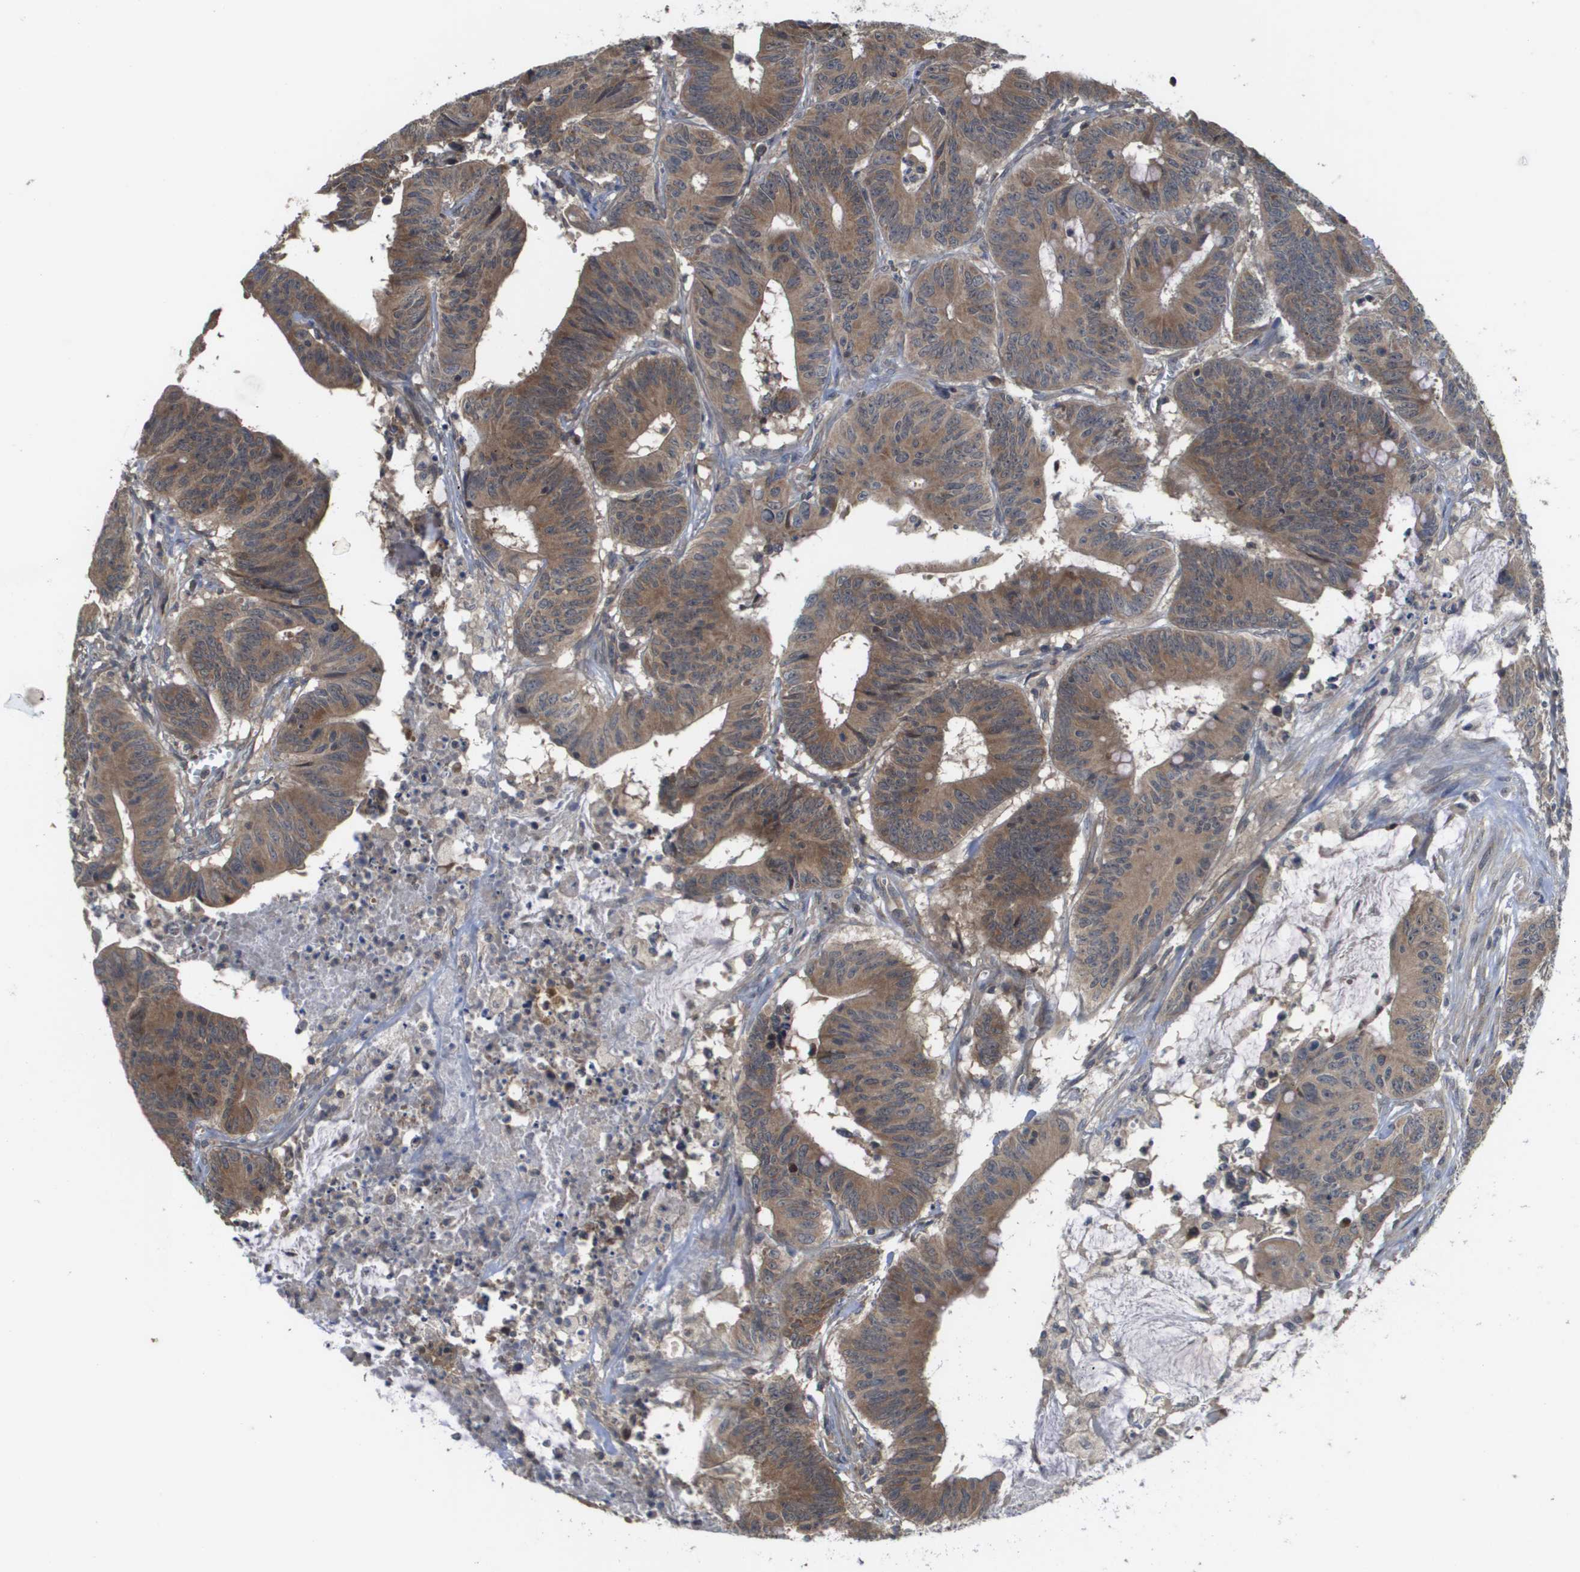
{"staining": {"intensity": "moderate", "quantity": ">75%", "location": "cytoplasmic/membranous"}, "tissue": "colorectal cancer", "cell_type": "Tumor cells", "image_type": "cancer", "snomed": [{"axis": "morphology", "description": "Adenocarcinoma, NOS"}, {"axis": "topography", "description": "Colon"}], "caption": "Adenocarcinoma (colorectal) stained with a brown dye exhibits moderate cytoplasmic/membranous positive expression in approximately >75% of tumor cells.", "gene": "RBM38", "patient": {"sex": "male", "age": 45}}